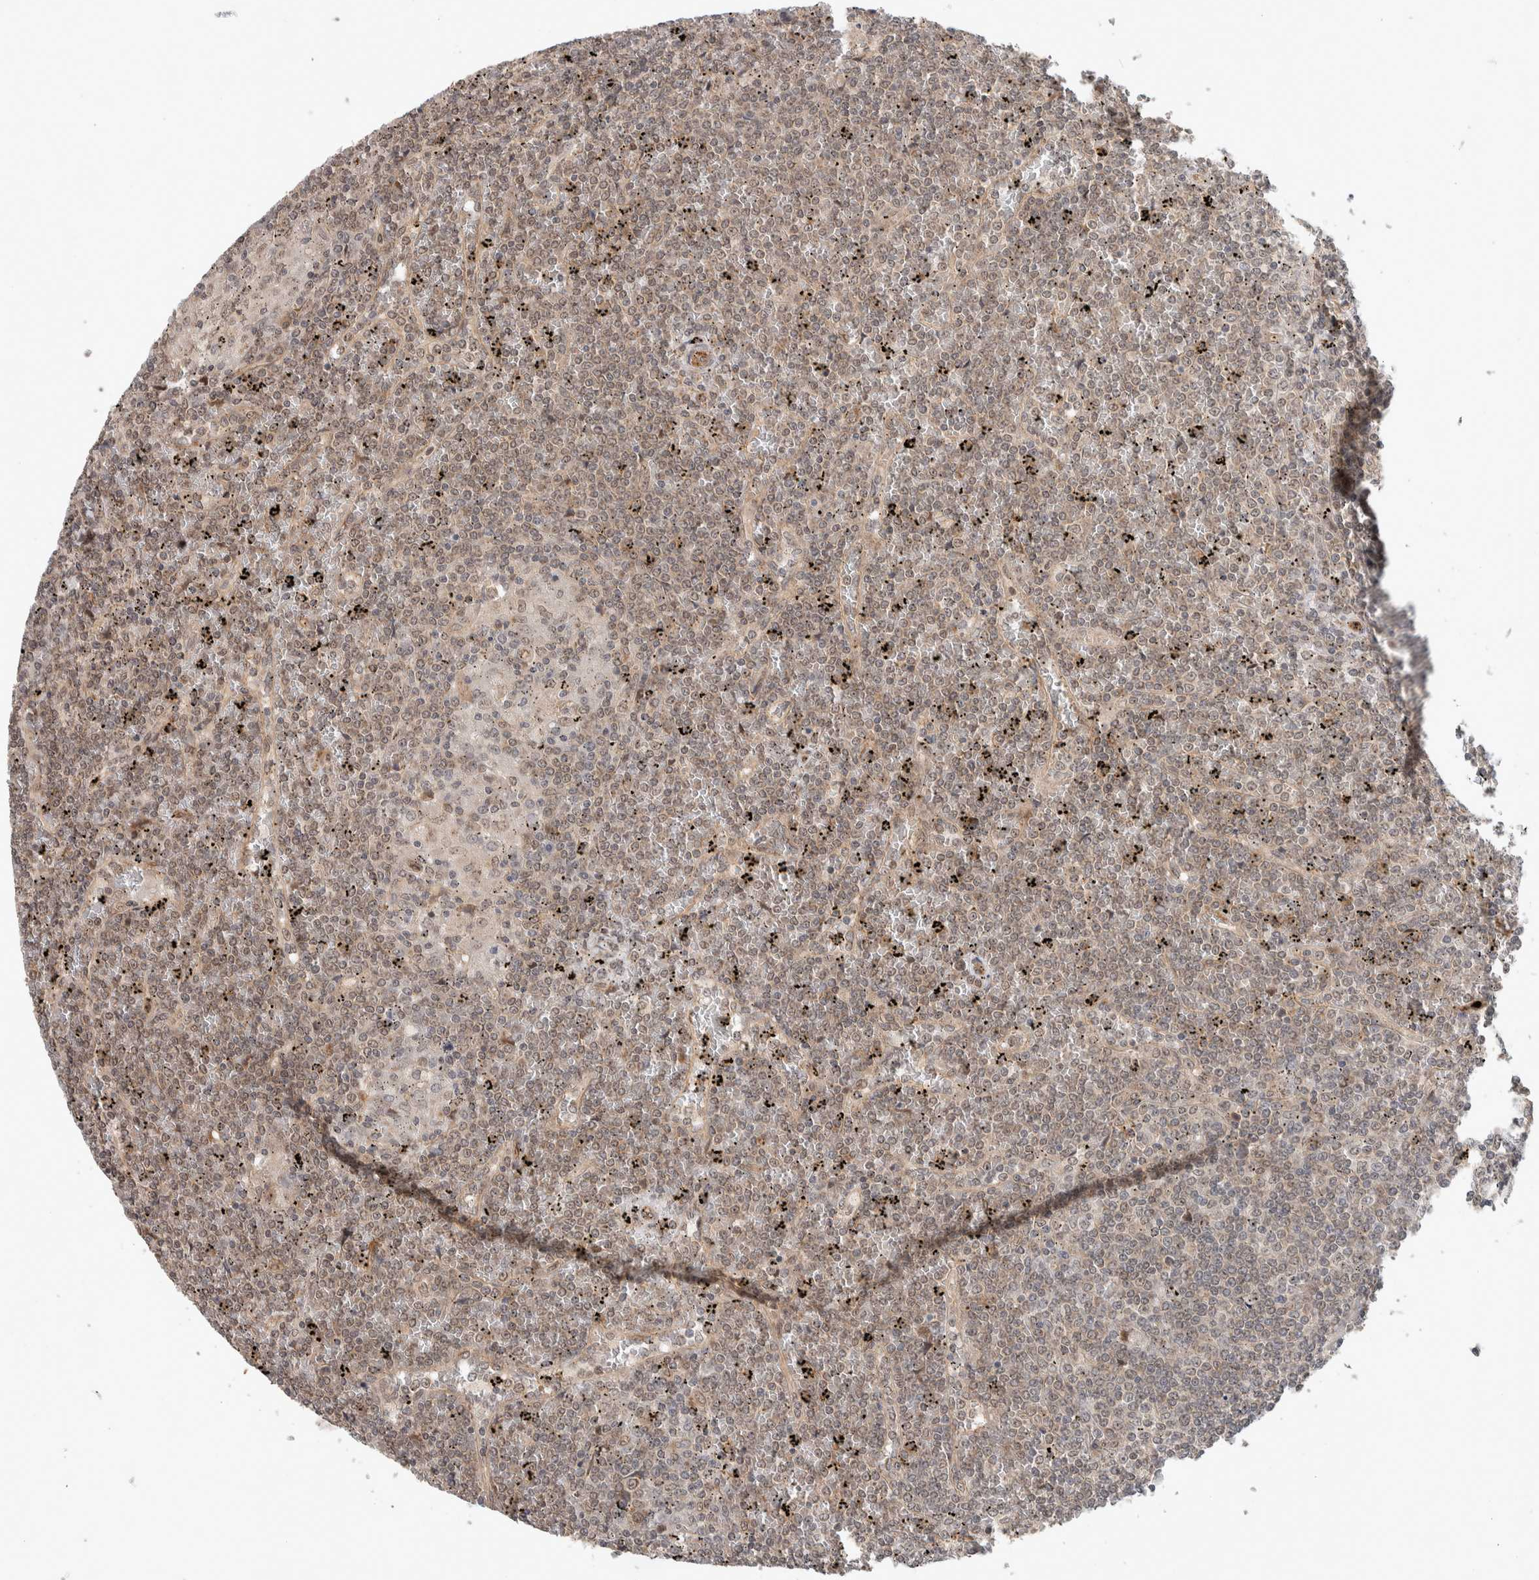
{"staining": {"intensity": "weak", "quantity": "25%-75%", "location": "cytoplasmic/membranous,nuclear"}, "tissue": "lymphoma", "cell_type": "Tumor cells", "image_type": "cancer", "snomed": [{"axis": "morphology", "description": "Malignant lymphoma, non-Hodgkin's type, Low grade"}, {"axis": "topography", "description": "Spleen"}], "caption": "Immunohistochemistry of low-grade malignant lymphoma, non-Hodgkin's type reveals low levels of weak cytoplasmic/membranous and nuclear positivity in approximately 25%-75% of tumor cells.", "gene": "DEPTOR", "patient": {"sex": "female", "age": 19}}